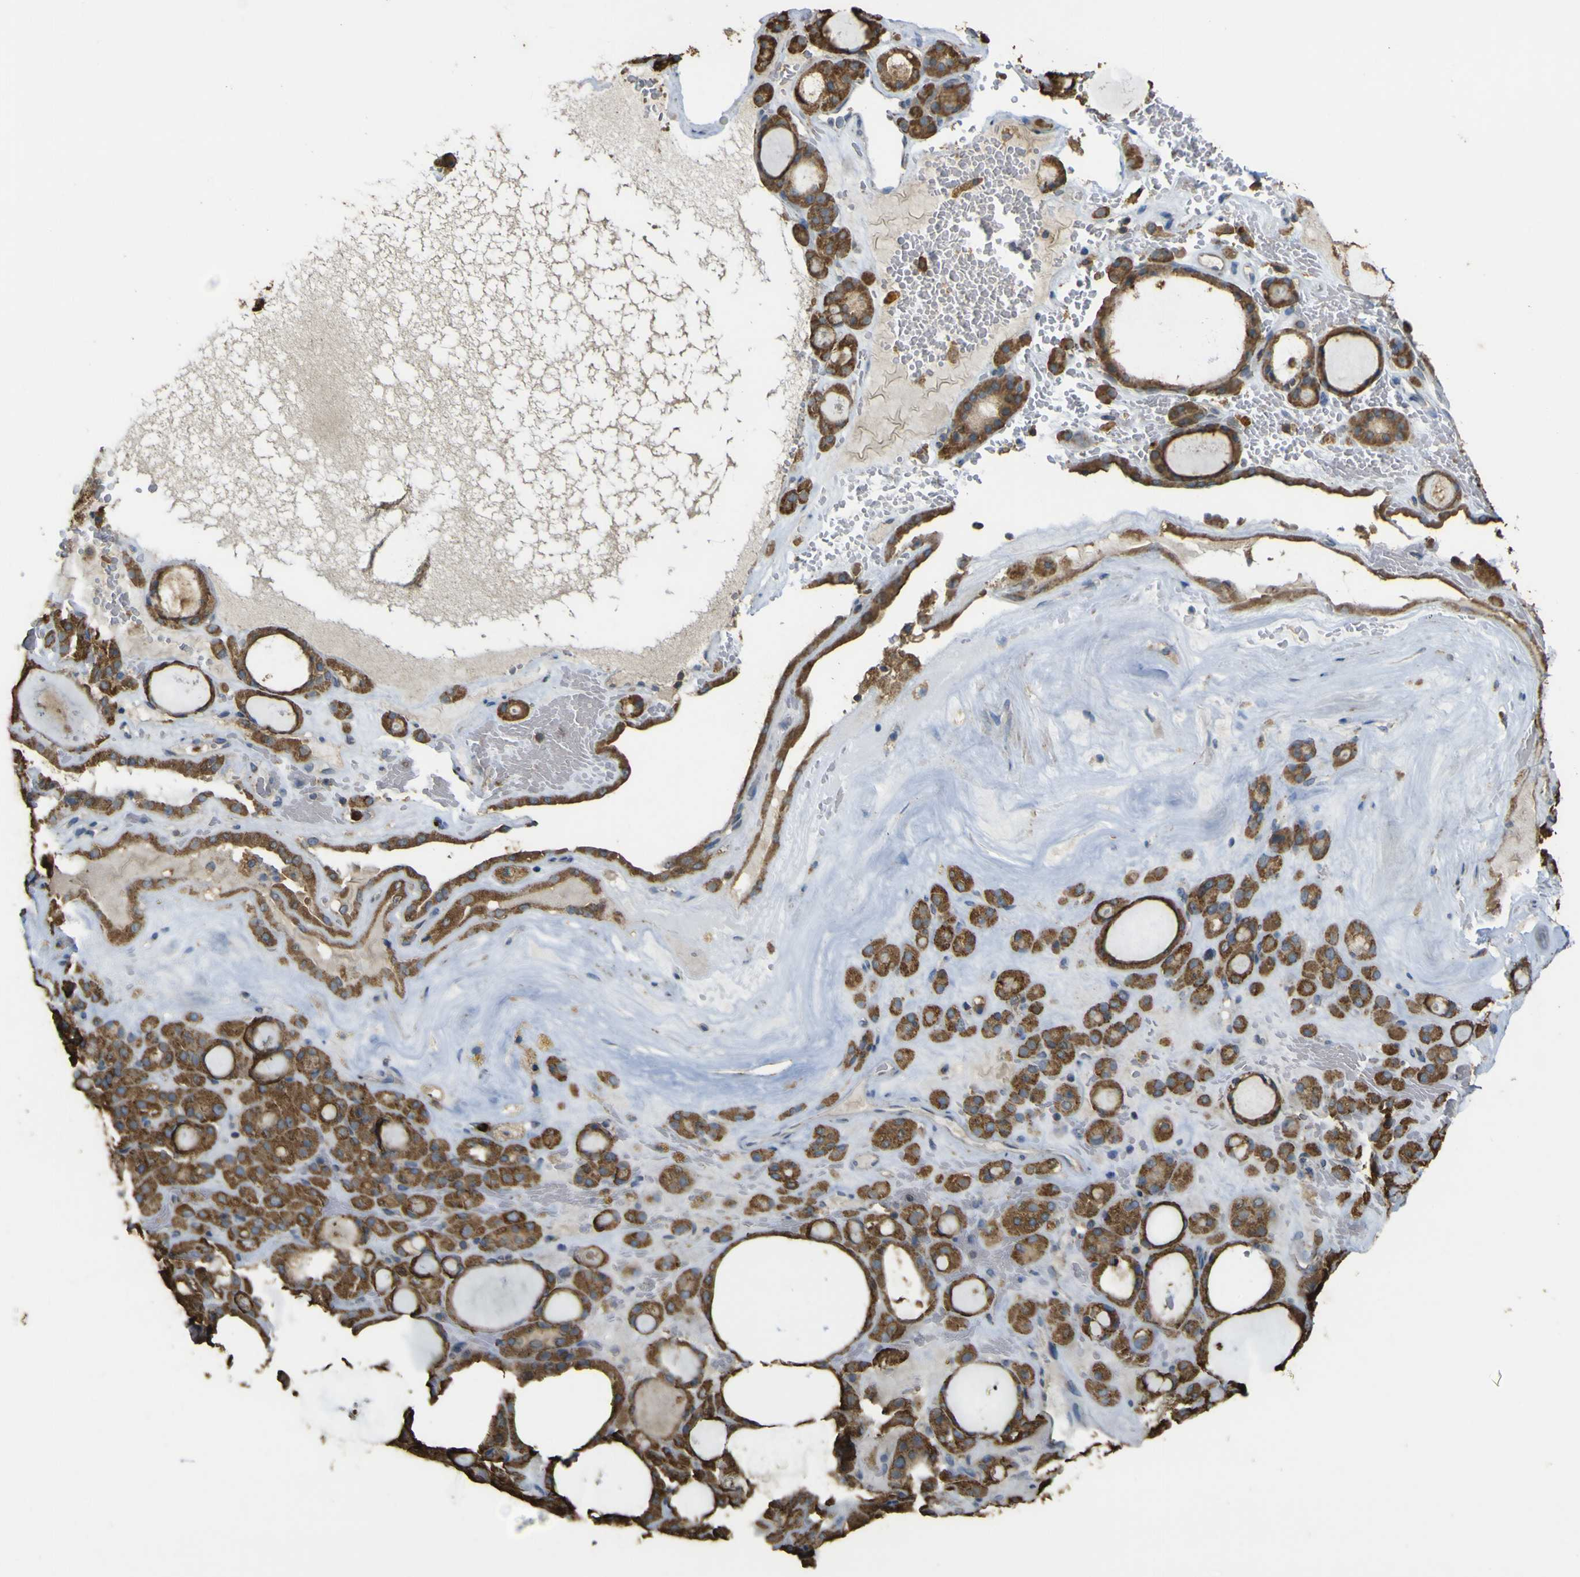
{"staining": {"intensity": "strong", "quantity": ">75%", "location": "cytoplasmic/membranous"}, "tissue": "thyroid gland", "cell_type": "Glandular cells", "image_type": "normal", "snomed": [{"axis": "morphology", "description": "Normal tissue, NOS"}, {"axis": "morphology", "description": "Carcinoma, NOS"}, {"axis": "topography", "description": "Thyroid gland"}], "caption": "Immunohistochemical staining of normal thyroid gland displays >75% levels of strong cytoplasmic/membranous protein staining in approximately >75% of glandular cells.", "gene": "ACSL3", "patient": {"sex": "female", "age": 86}}